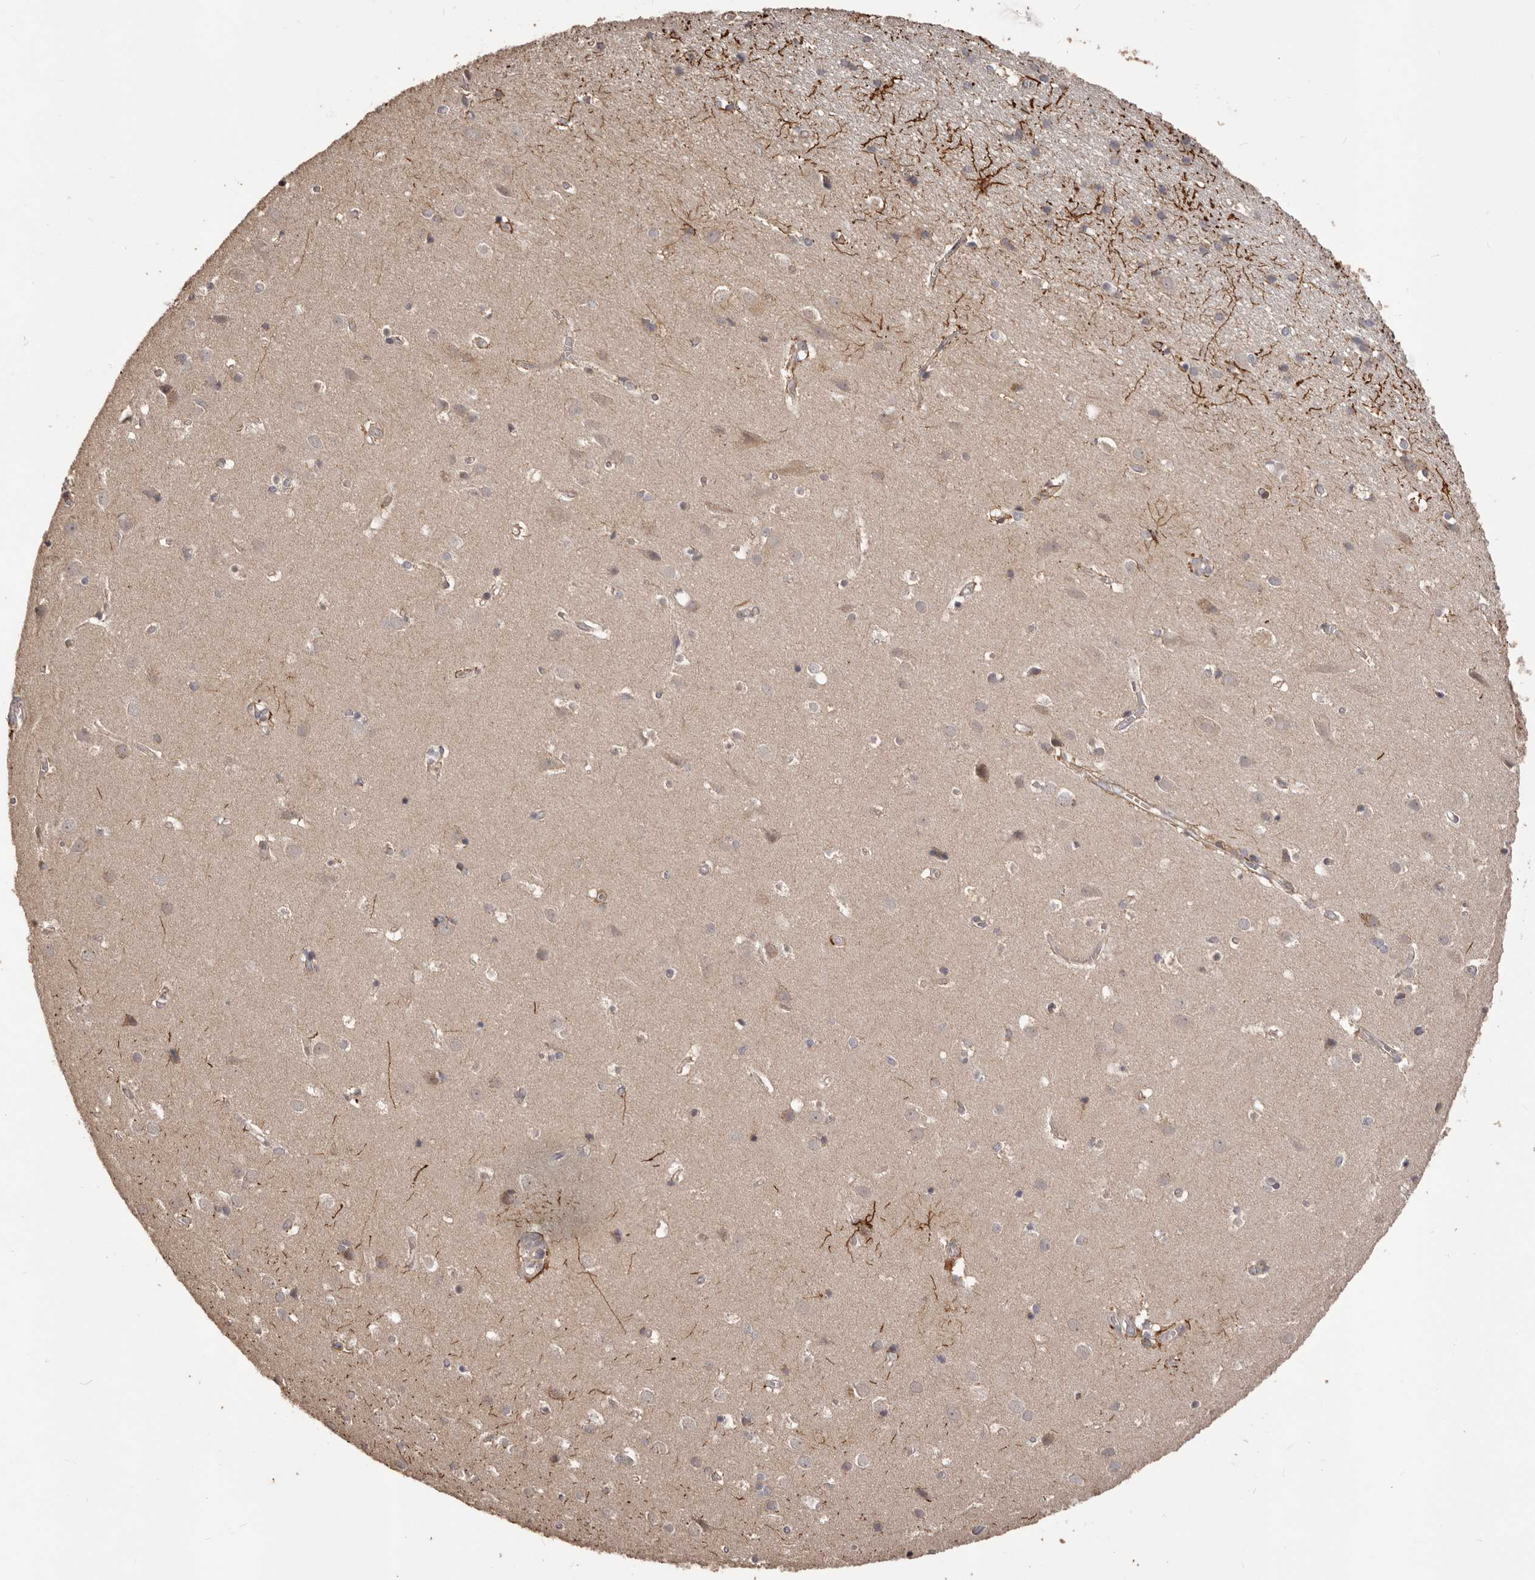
{"staining": {"intensity": "weak", "quantity": "<25%", "location": "cytoplasmic/membranous"}, "tissue": "cerebral cortex", "cell_type": "Endothelial cells", "image_type": "normal", "snomed": [{"axis": "morphology", "description": "Normal tissue, NOS"}, {"axis": "topography", "description": "Cerebral cortex"}], "caption": "An immunohistochemistry (IHC) micrograph of normal cerebral cortex is shown. There is no staining in endothelial cells of cerebral cortex. (IHC, brightfield microscopy, high magnification).", "gene": "QRSL1", "patient": {"sex": "male", "age": 54}}